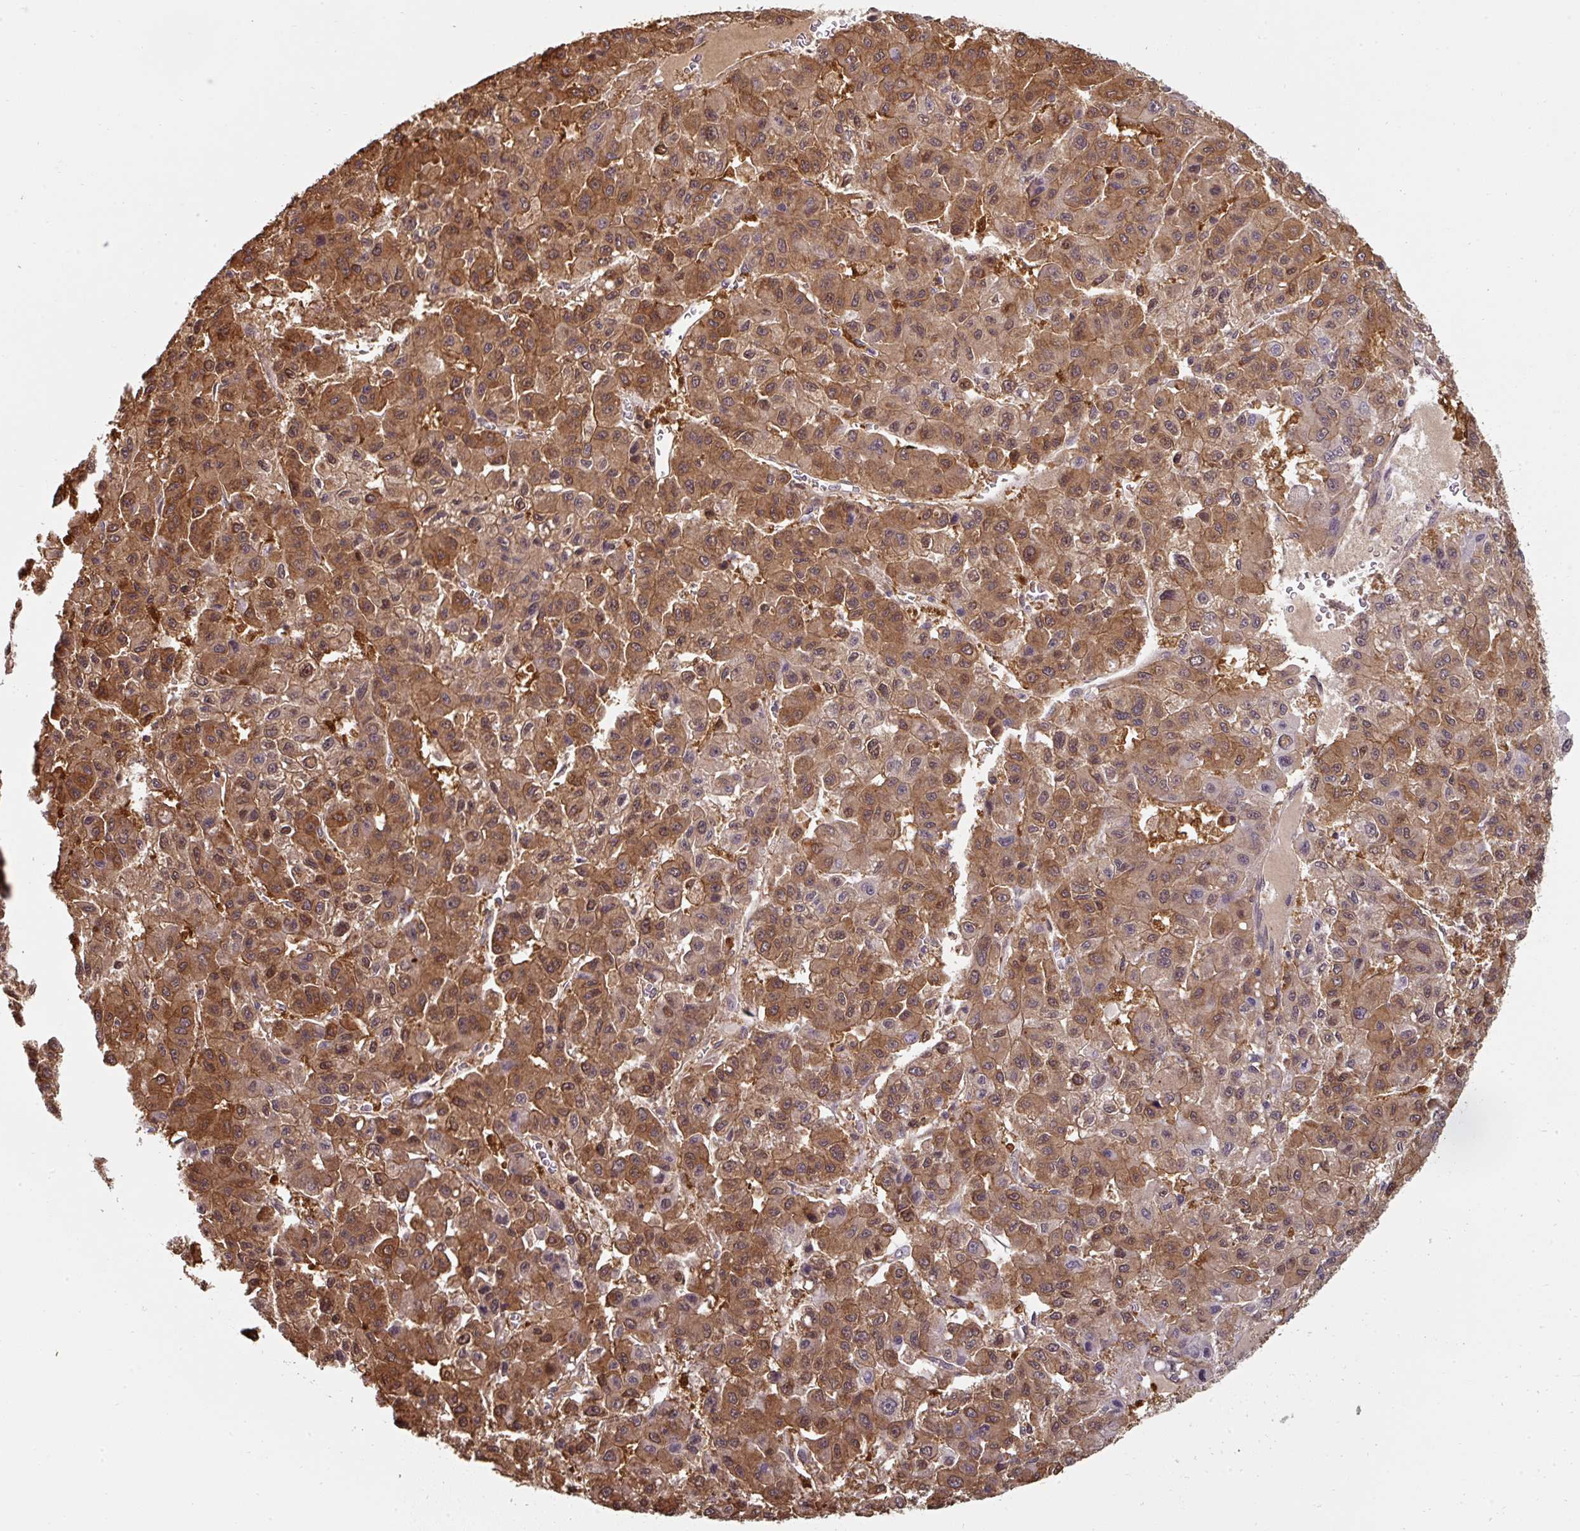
{"staining": {"intensity": "moderate", "quantity": ">75%", "location": "cytoplasmic/membranous,nuclear"}, "tissue": "liver cancer", "cell_type": "Tumor cells", "image_type": "cancer", "snomed": [{"axis": "morphology", "description": "Carcinoma, Hepatocellular, NOS"}, {"axis": "topography", "description": "Liver"}], "caption": "Liver hepatocellular carcinoma was stained to show a protein in brown. There is medium levels of moderate cytoplasmic/membranous and nuclear positivity in about >75% of tumor cells.", "gene": "ST13", "patient": {"sex": "male", "age": 70}}